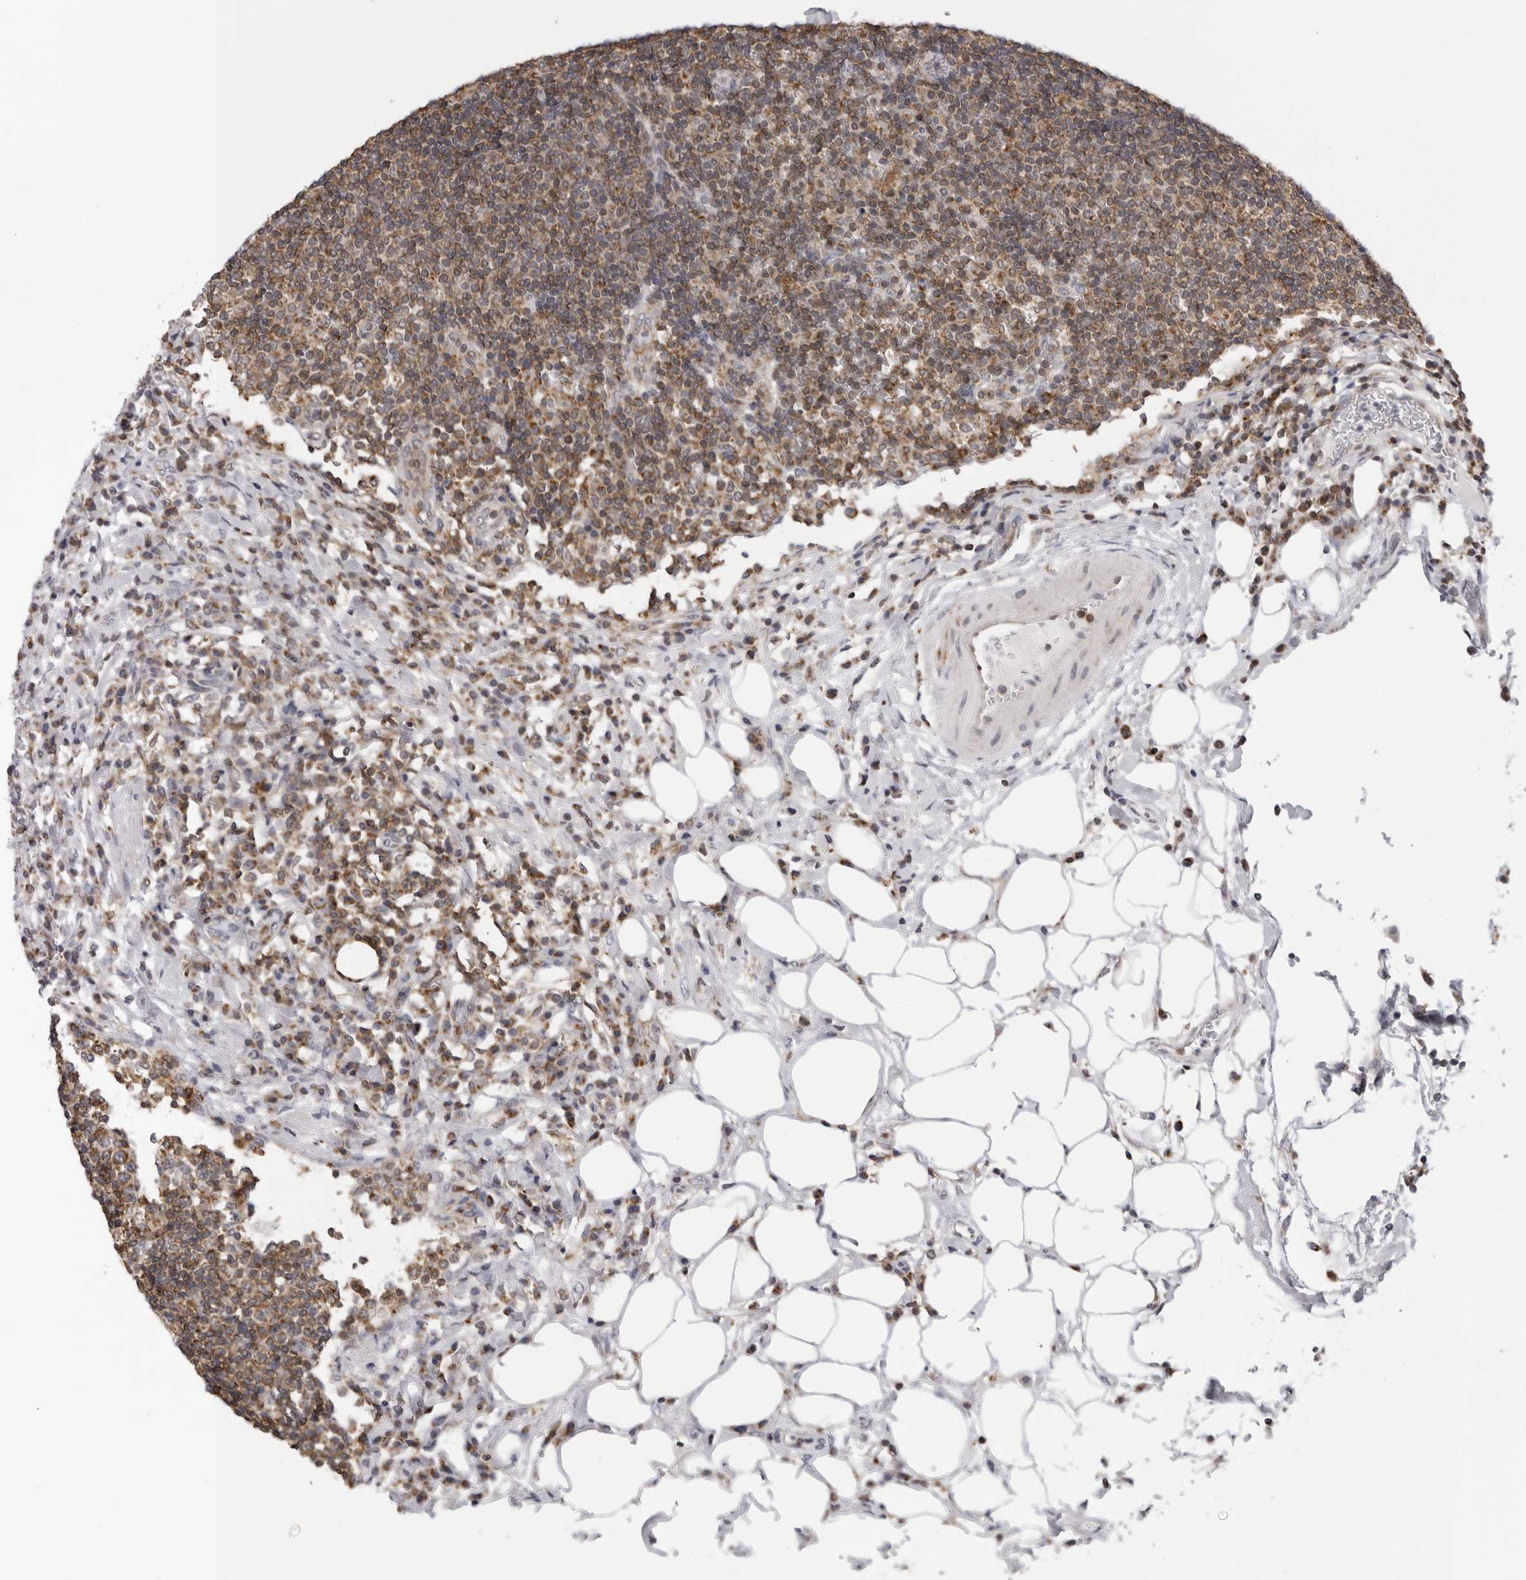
{"staining": {"intensity": "moderate", "quantity": ">75%", "location": "cytoplasmic/membranous"}, "tissue": "lymph node", "cell_type": "Germinal center cells", "image_type": "normal", "snomed": [{"axis": "morphology", "description": "Normal tissue, NOS"}, {"axis": "topography", "description": "Lymph node"}], "caption": "An immunohistochemistry histopathology image of unremarkable tissue is shown. Protein staining in brown highlights moderate cytoplasmic/membranous positivity in lymph node within germinal center cells.", "gene": "CPT2", "patient": {"sex": "female", "age": 53}}